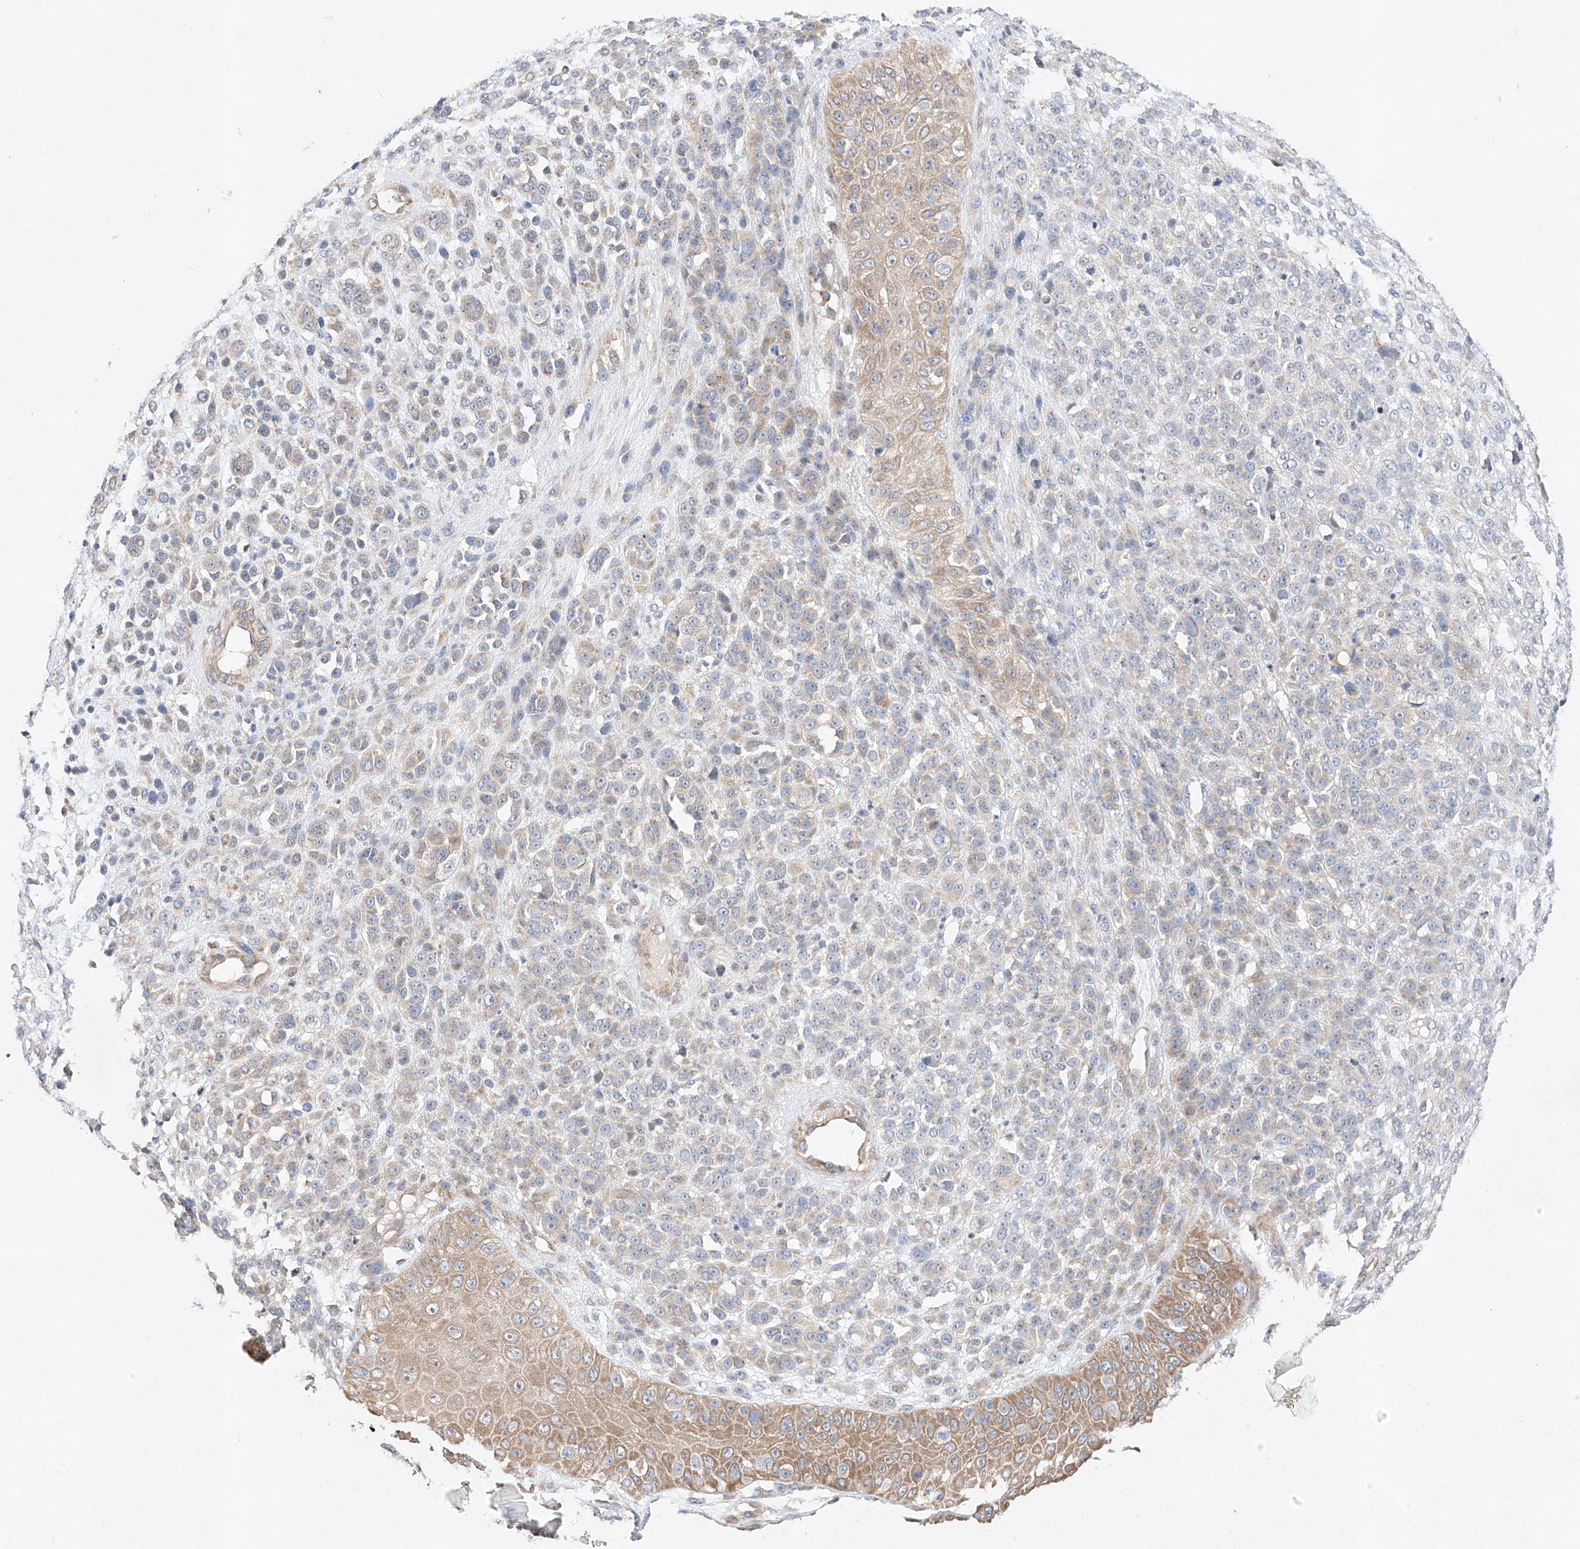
{"staining": {"intensity": "weak", "quantity": "<25%", "location": "cytoplasmic/membranous"}, "tissue": "melanoma", "cell_type": "Tumor cells", "image_type": "cancer", "snomed": [{"axis": "morphology", "description": "Malignant melanoma, NOS"}, {"axis": "topography", "description": "Skin"}], "caption": "High magnification brightfield microscopy of malignant melanoma stained with DAB (3,3'-diaminobenzidine) (brown) and counterstained with hematoxylin (blue): tumor cells show no significant expression.", "gene": "C6orf118", "patient": {"sex": "female", "age": 55}}